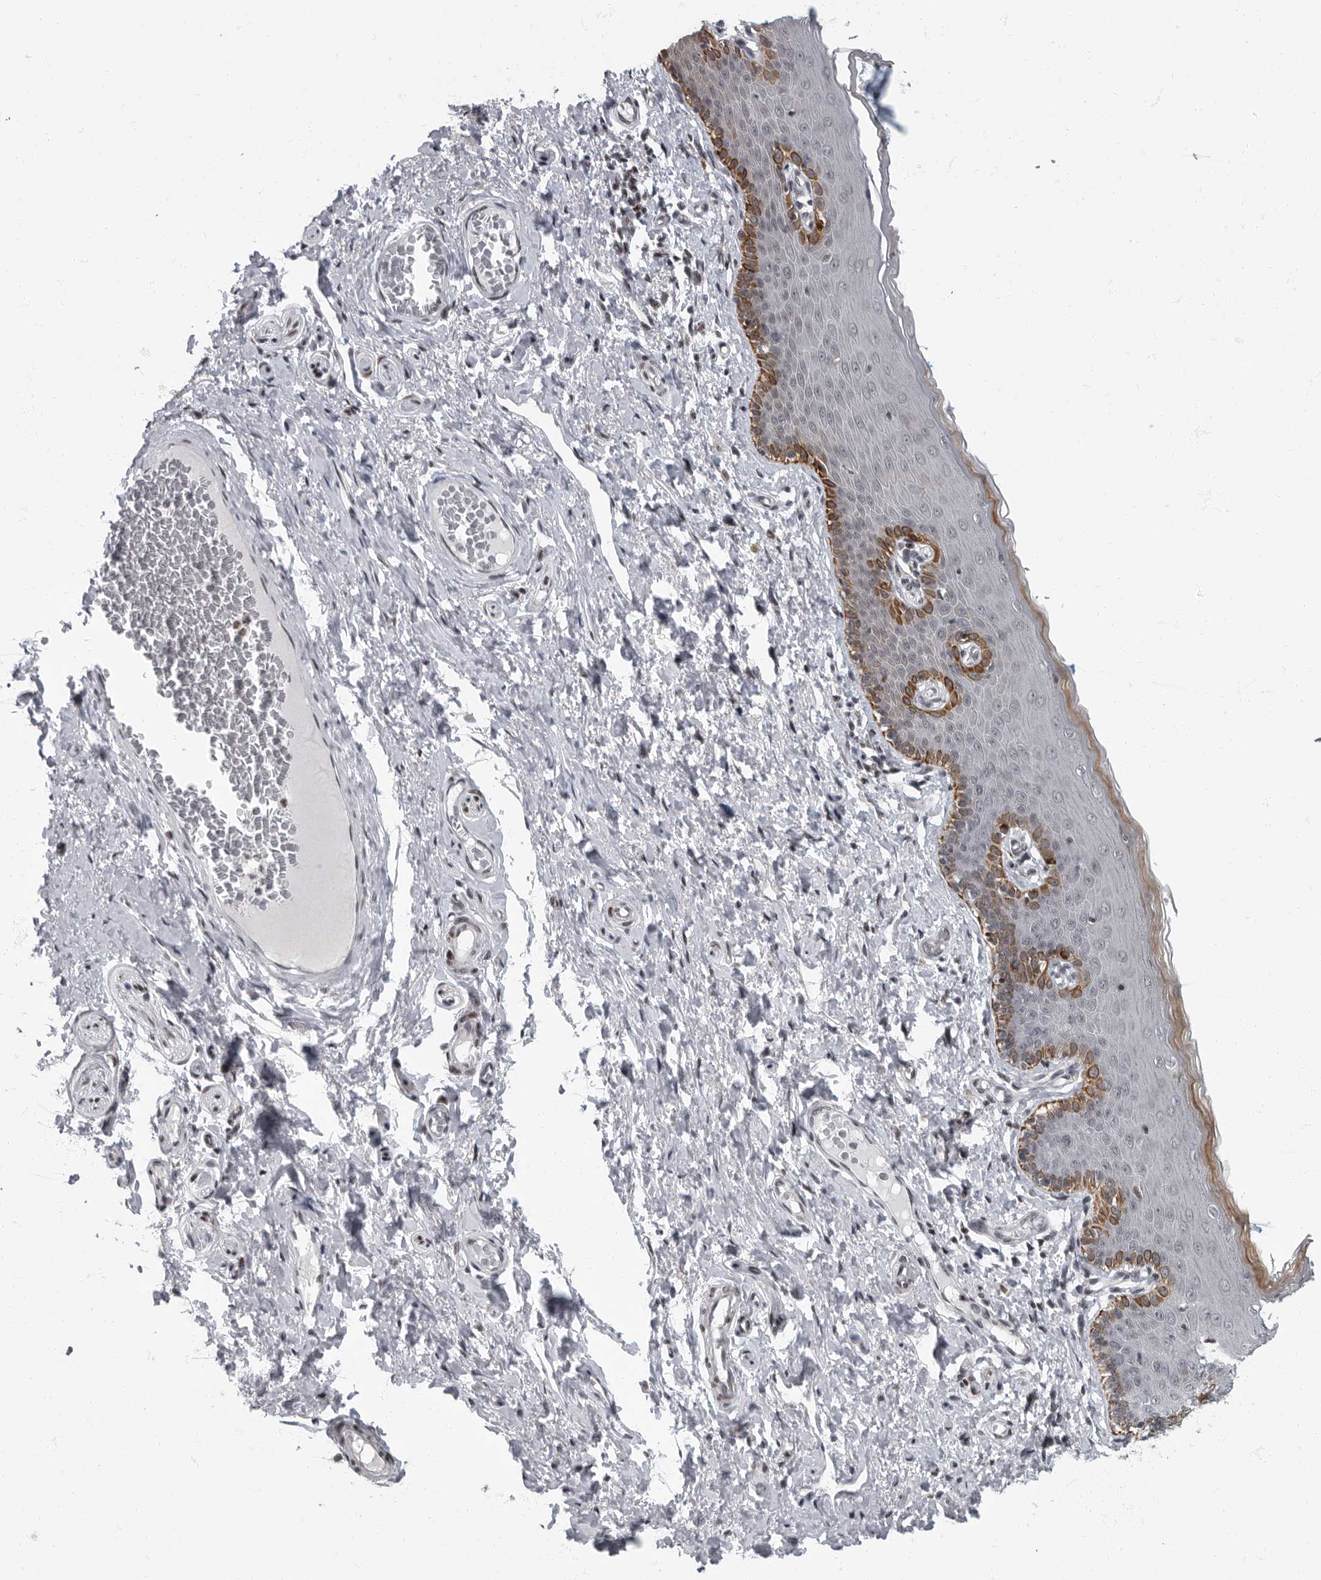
{"staining": {"intensity": "moderate", "quantity": "25%-75%", "location": "cytoplasmic/membranous"}, "tissue": "skin", "cell_type": "Epidermal cells", "image_type": "normal", "snomed": [{"axis": "morphology", "description": "Normal tissue, NOS"}, {"axis": "topography", "description": "Vulva"}], "caption": "Brown immunohistochemical staining in normal human skin demonstrates moderate cytoplasmic/membranous positivity in approximately 25%-75% of epidermal cells. Using DAB (brown) and hematoxylin (blue) stains, captured at high magnification using brightfield microscopy.", "gene": "EVI5", "patient": {"sex": "female", "age": 66}}